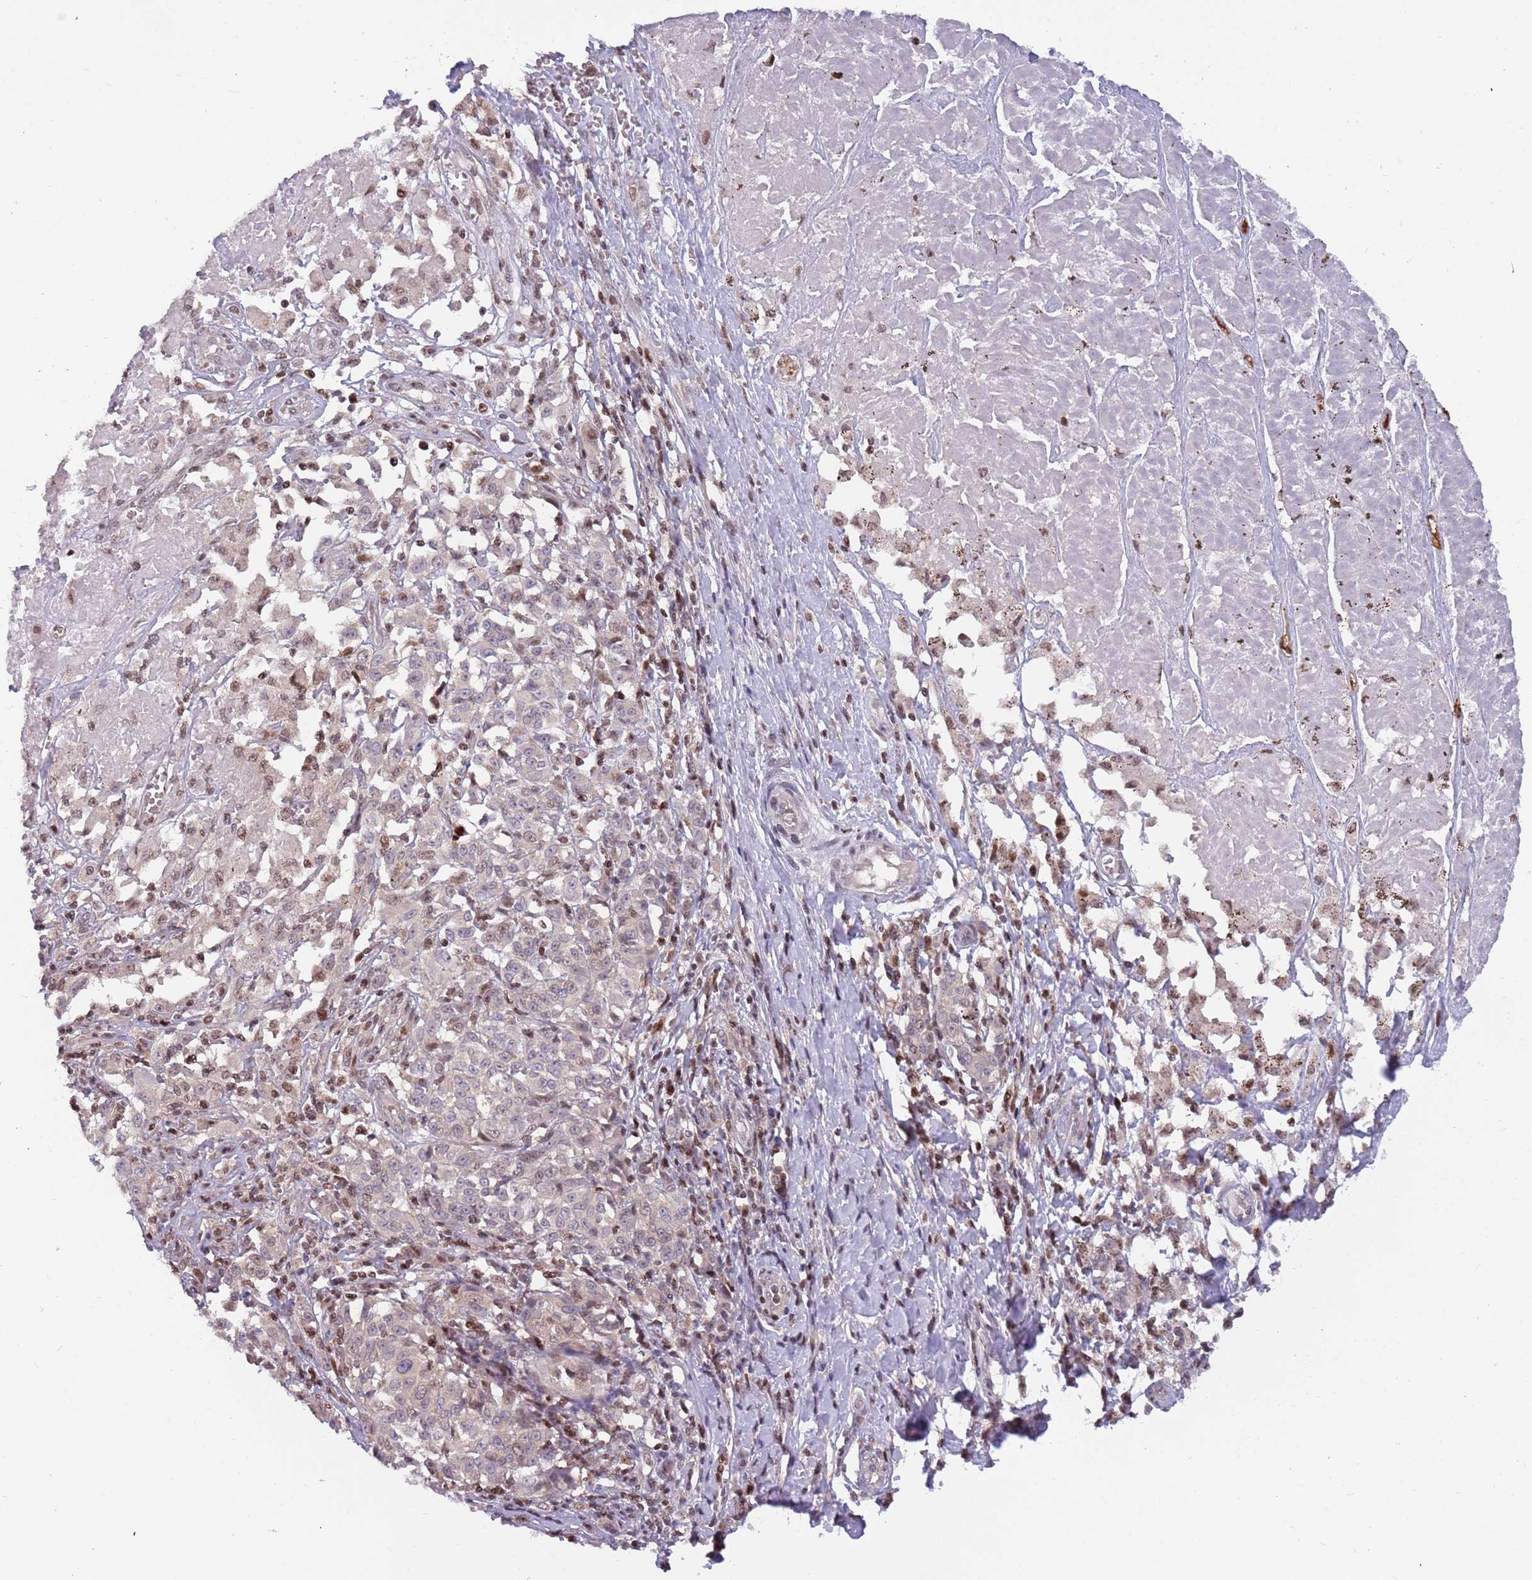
{"staining": {"intensity": "negative", "quantity": "none", "location": "none"}, "tissue": "melanoma", "cell_type": "Tumor cells", "image_type": "cancer", "snomed": [{"axis": "morphology", "description": "Malignant melanoma, NOS"}, {"axis": "topography", "description": "Skin"}], "caption": "A high-resolution histopathology image shows immunohistochemistry (IHC) staining of melanoma, which demonstrates no significant expression in tumor cells.", "gene": "ARHGEF5", "patient": {"sex": "female", "age": 72}}